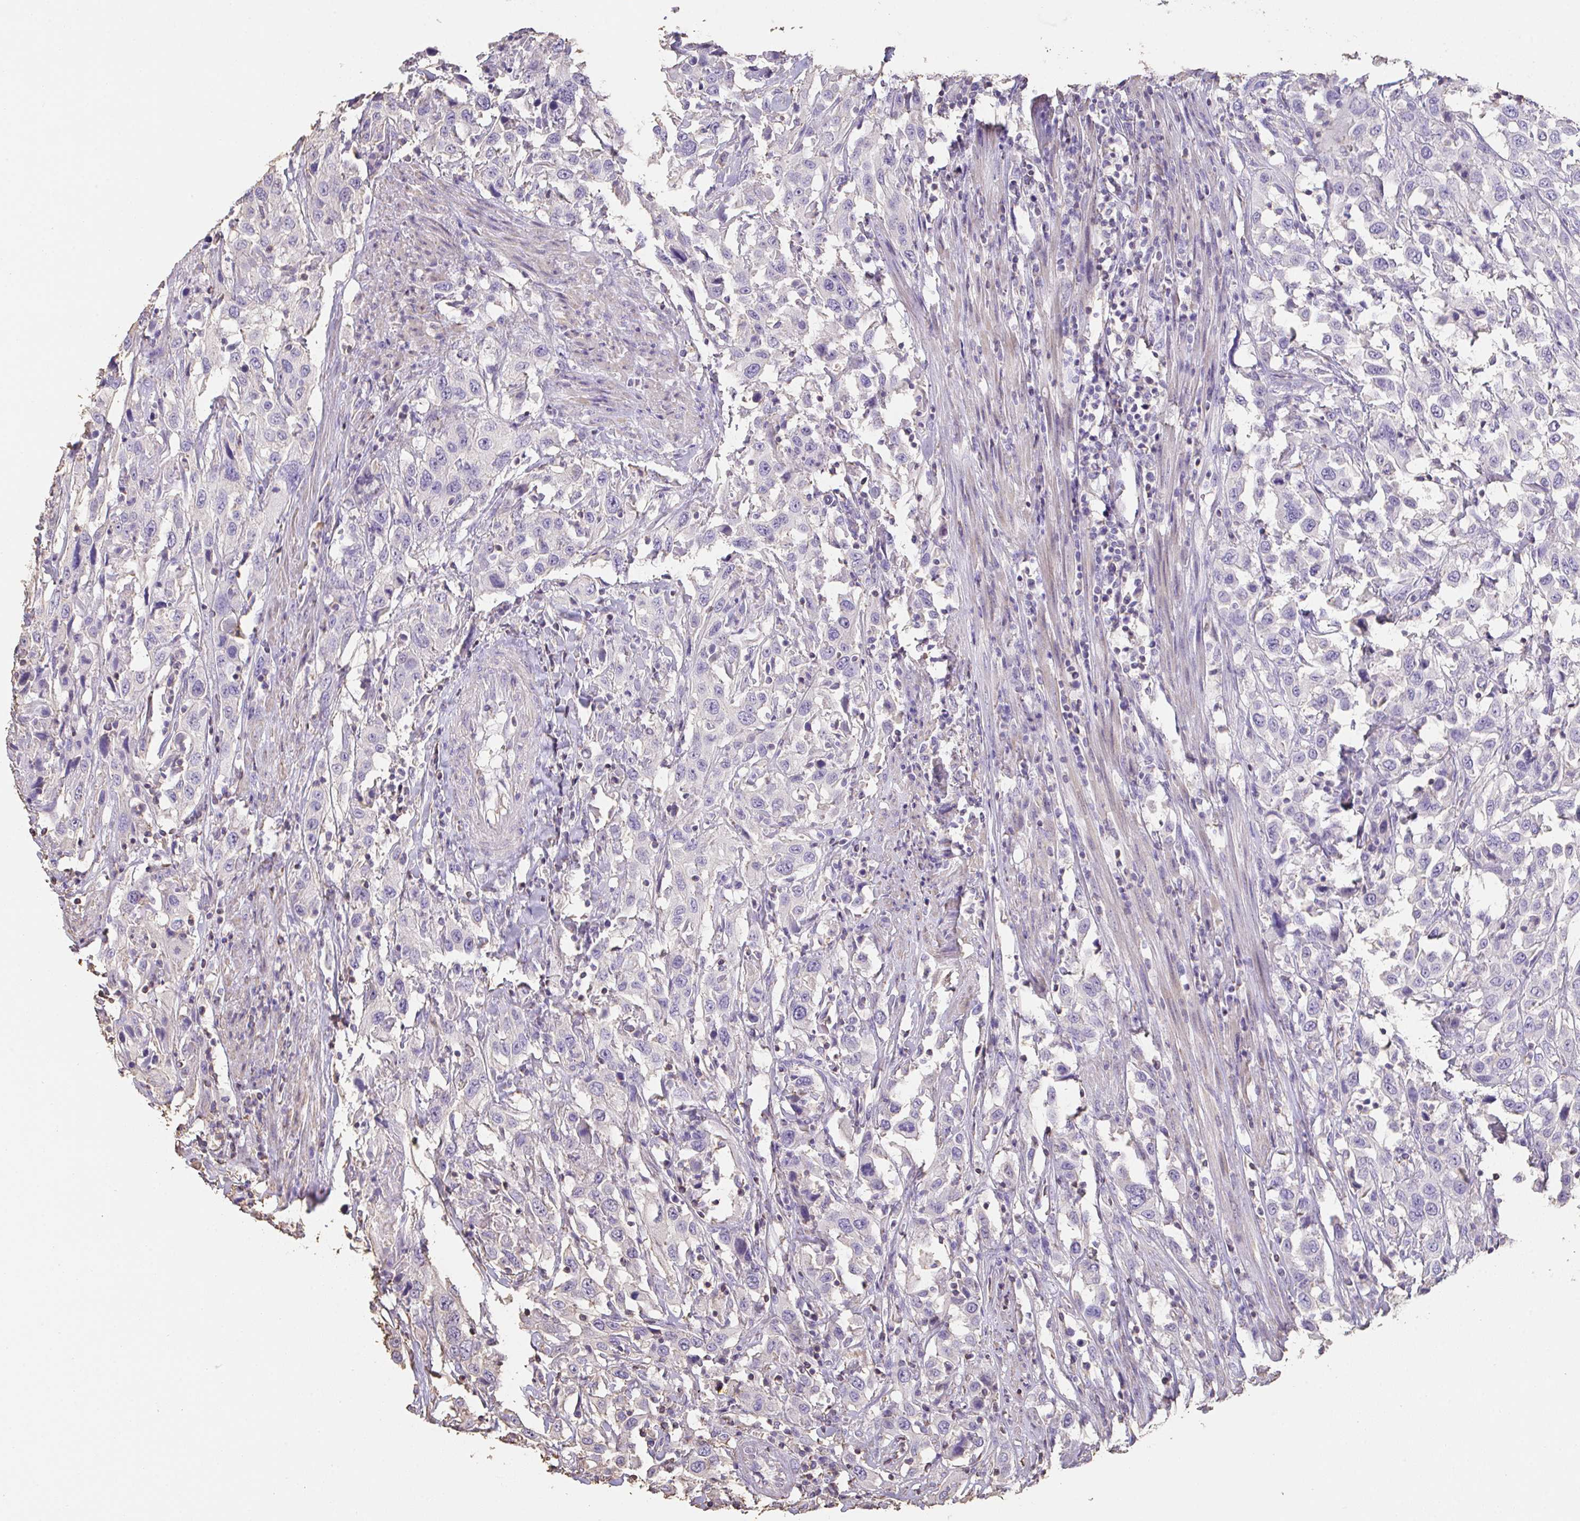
{"staining": {"intensity": "negative", "quantity": "none", "location": "none"}, "tissue": "urothelial cancer", "cell_type": "Tumor cells", "image_type": "cancer", "snomed": [{"axis": "morphology", "description": "Urothelial carcinoma, High grade"}, {"axis": "topography", "description": "Urinary bladder"}], "caption": "This is a photomicrograph of IHC staining of high-grade urothelial carcinoma, which shows no expression in tumor cells.", "gene": "IL23R", "patient": {"sex": "male", "age": 61}}